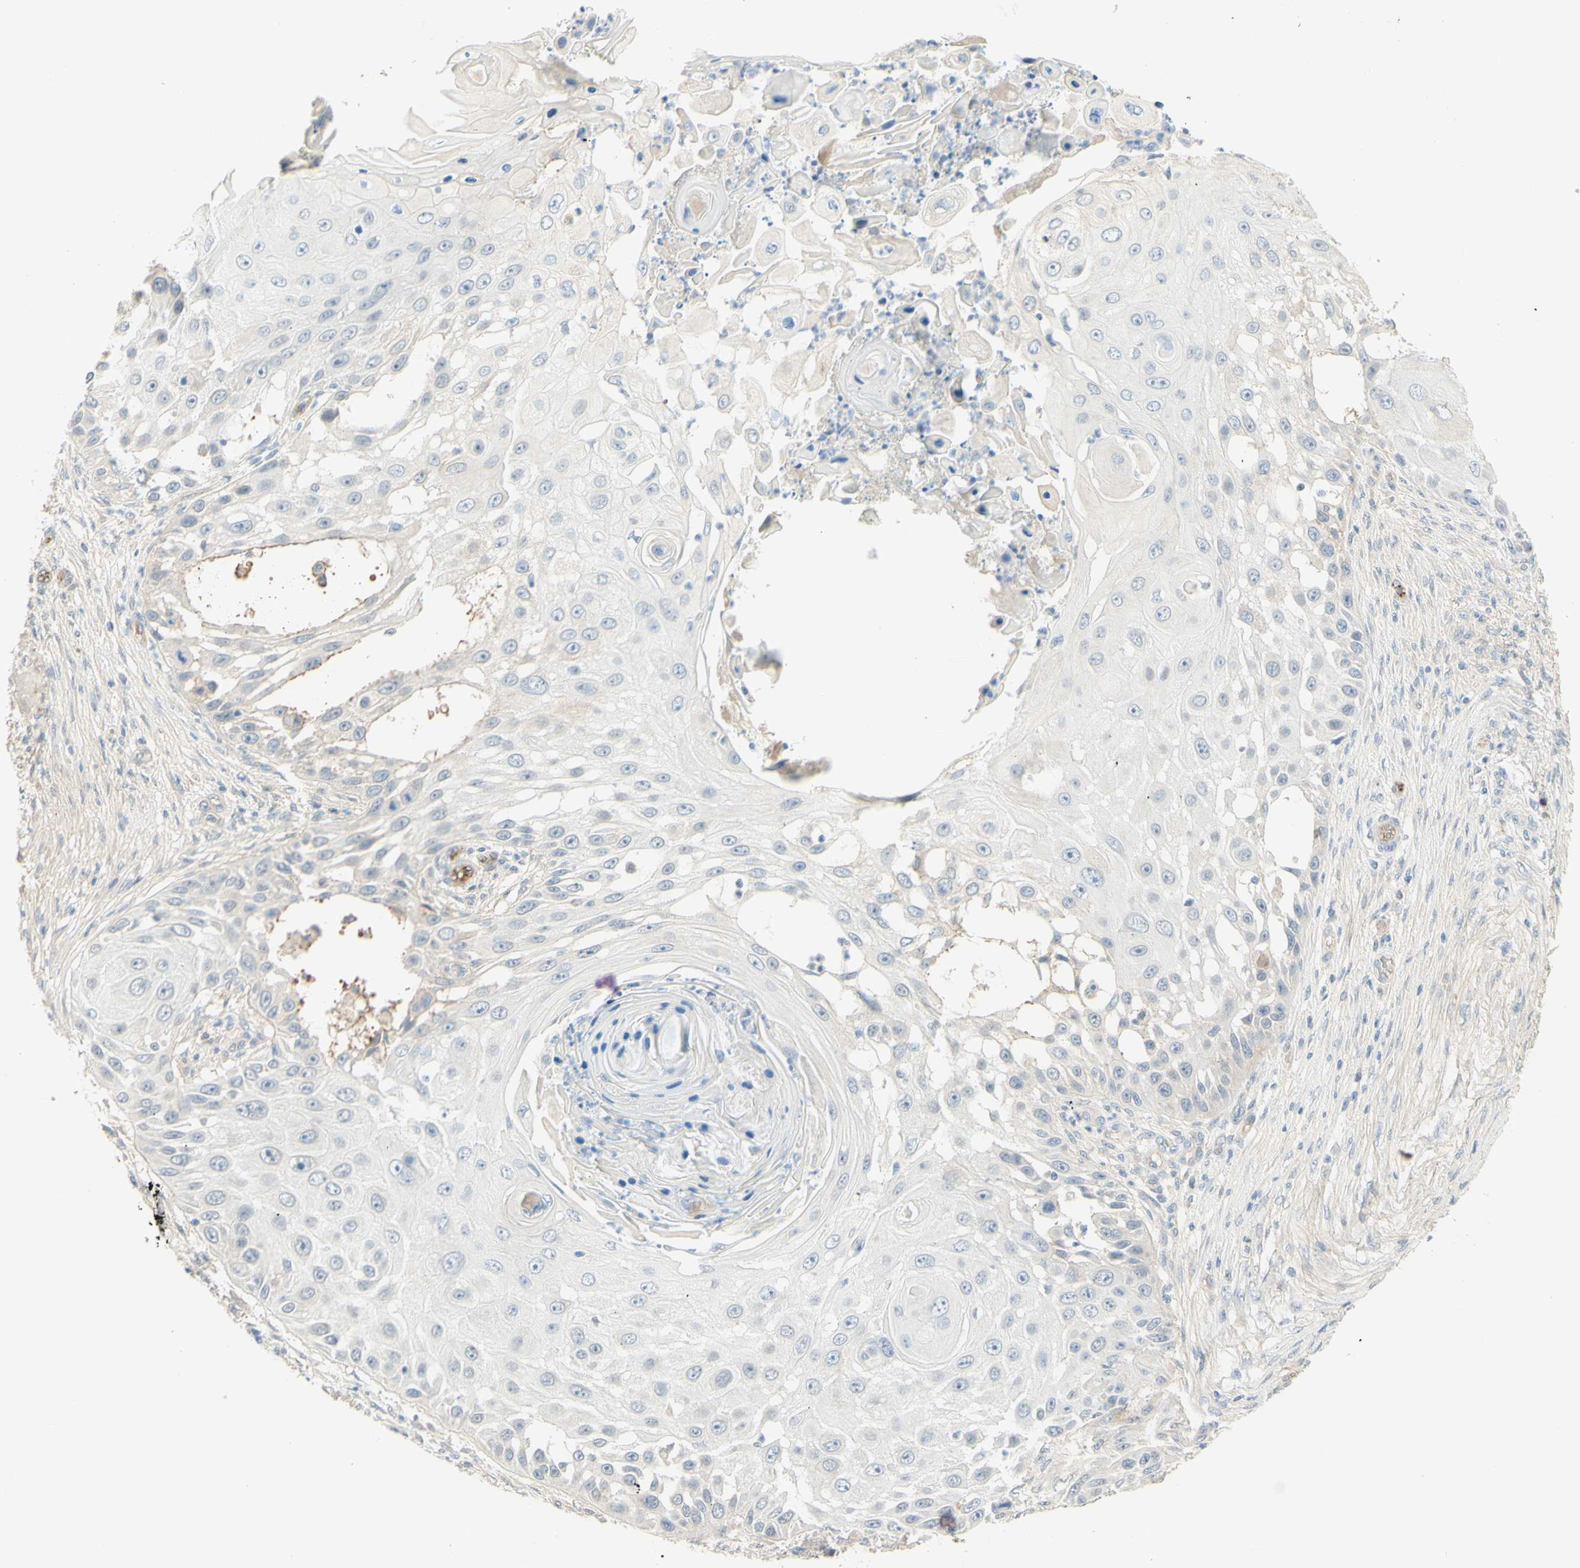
{"staining": {"intensity": "negative", "quantity": "none", "location": "none"}, "tissue": "skin cancer", "cell_type": "Tumor cells", "image_type": "cancer", "snomed": [{"axis": "morphology", "description": "Squamous cell carcinoma, NOS"}, {"axis": "topography", "description": "Skin"}], "caption": "Tumor cells are negative for brown protein staining in skin cancer.", "gene": "ANGPT2", "patient": {"sex": "female", "age": 44}}